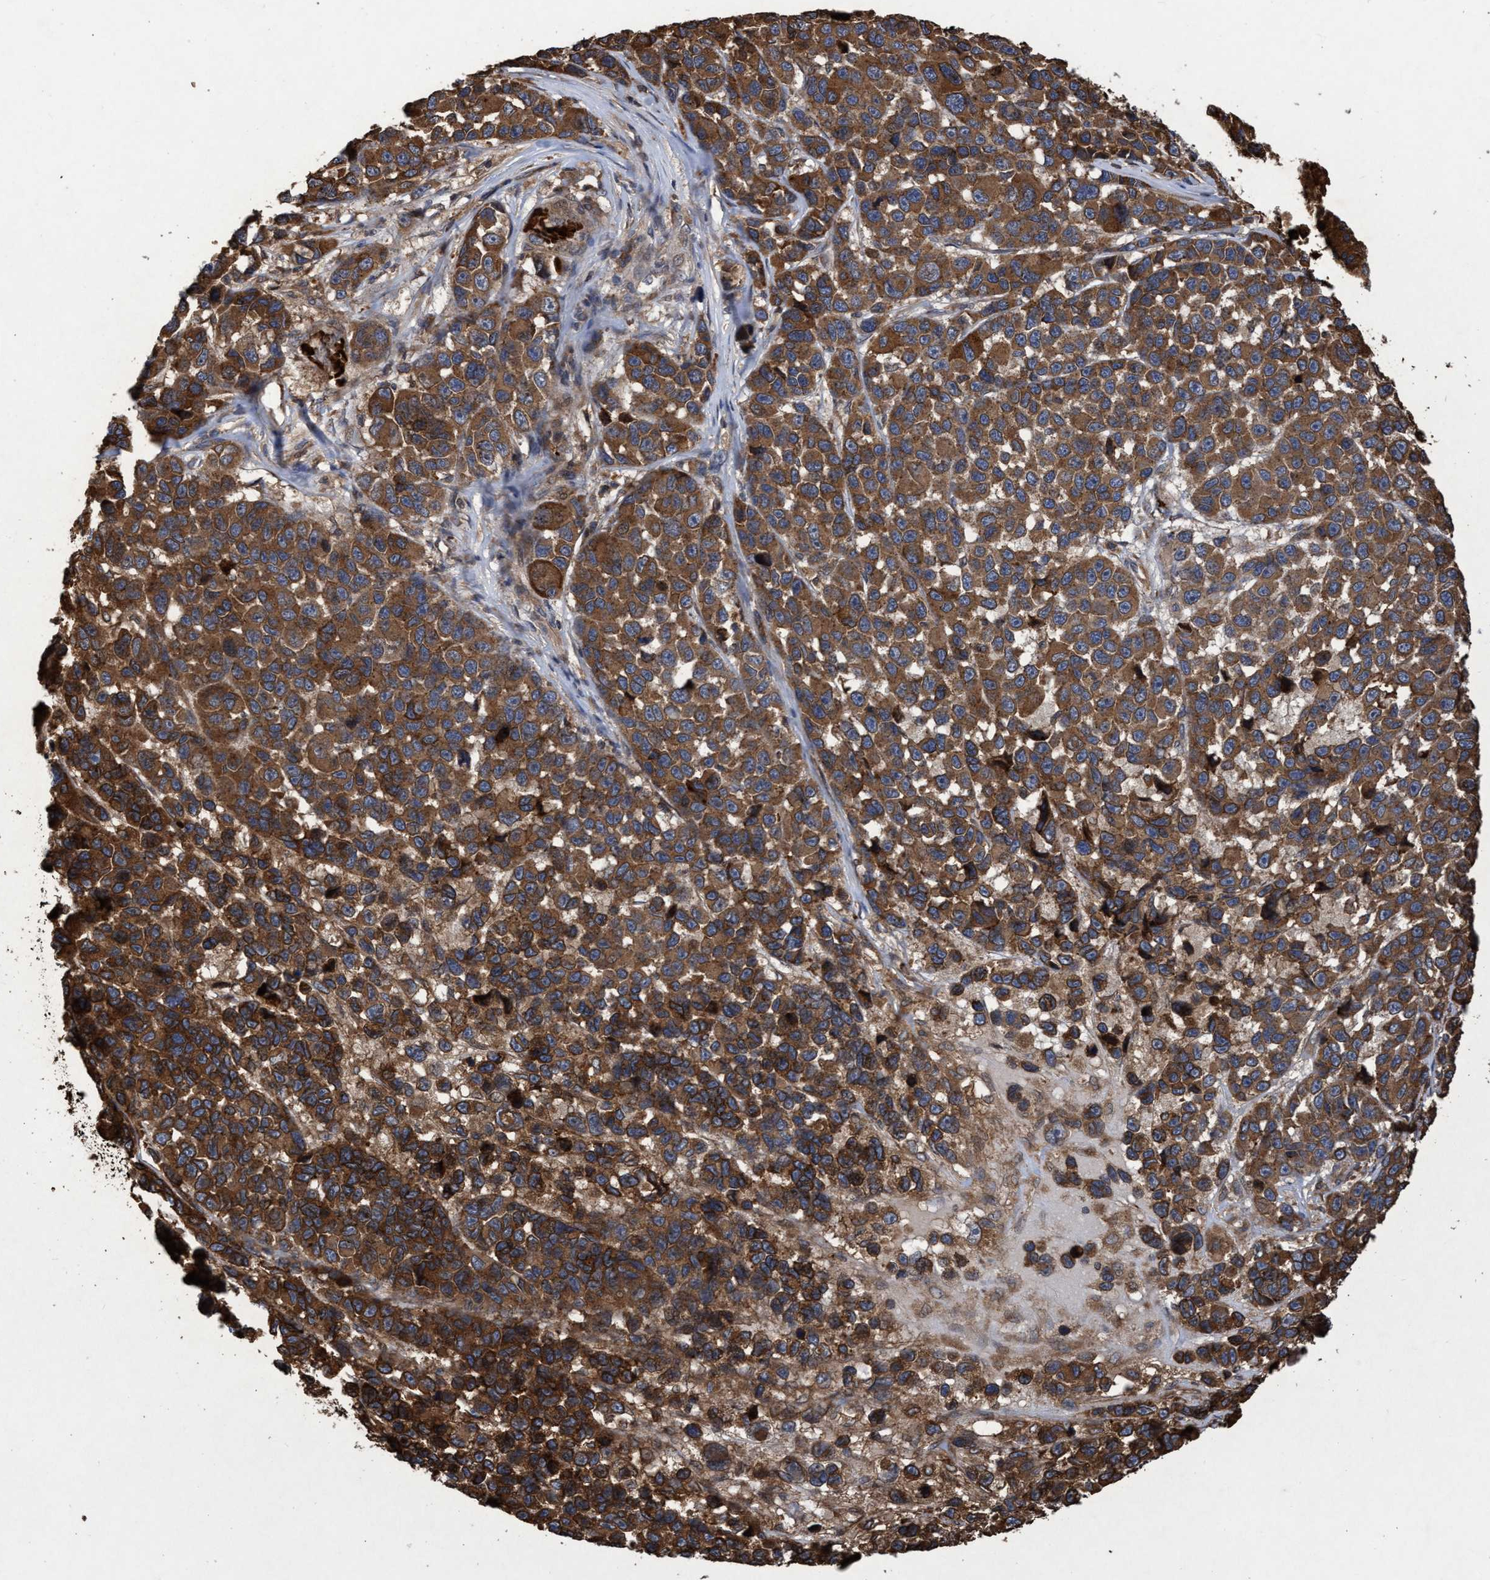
{"staining": {"intensity": "strong", "quantity": ">75%", "location": "cytoplasmic/membranous"}, "tissue": "melanoma", "cell_type": "Tumor cells", "image_type": "cancer", "snomed": [{"axis": "morphology", "description": "Malignant melanoma, NOS"}, {"axis": "topography", "description": "Skin"}], "caption": "An immunohistochemistry photomicrograph of tumor tissue is shown. Protein staining in brown highlights strong cytoplasmic/membranous positivity in melanoma within tumor cells. Nuclei are stained in blue.", "gene": "CHMP6", "patient": {"sex": "male", "age": 53}}